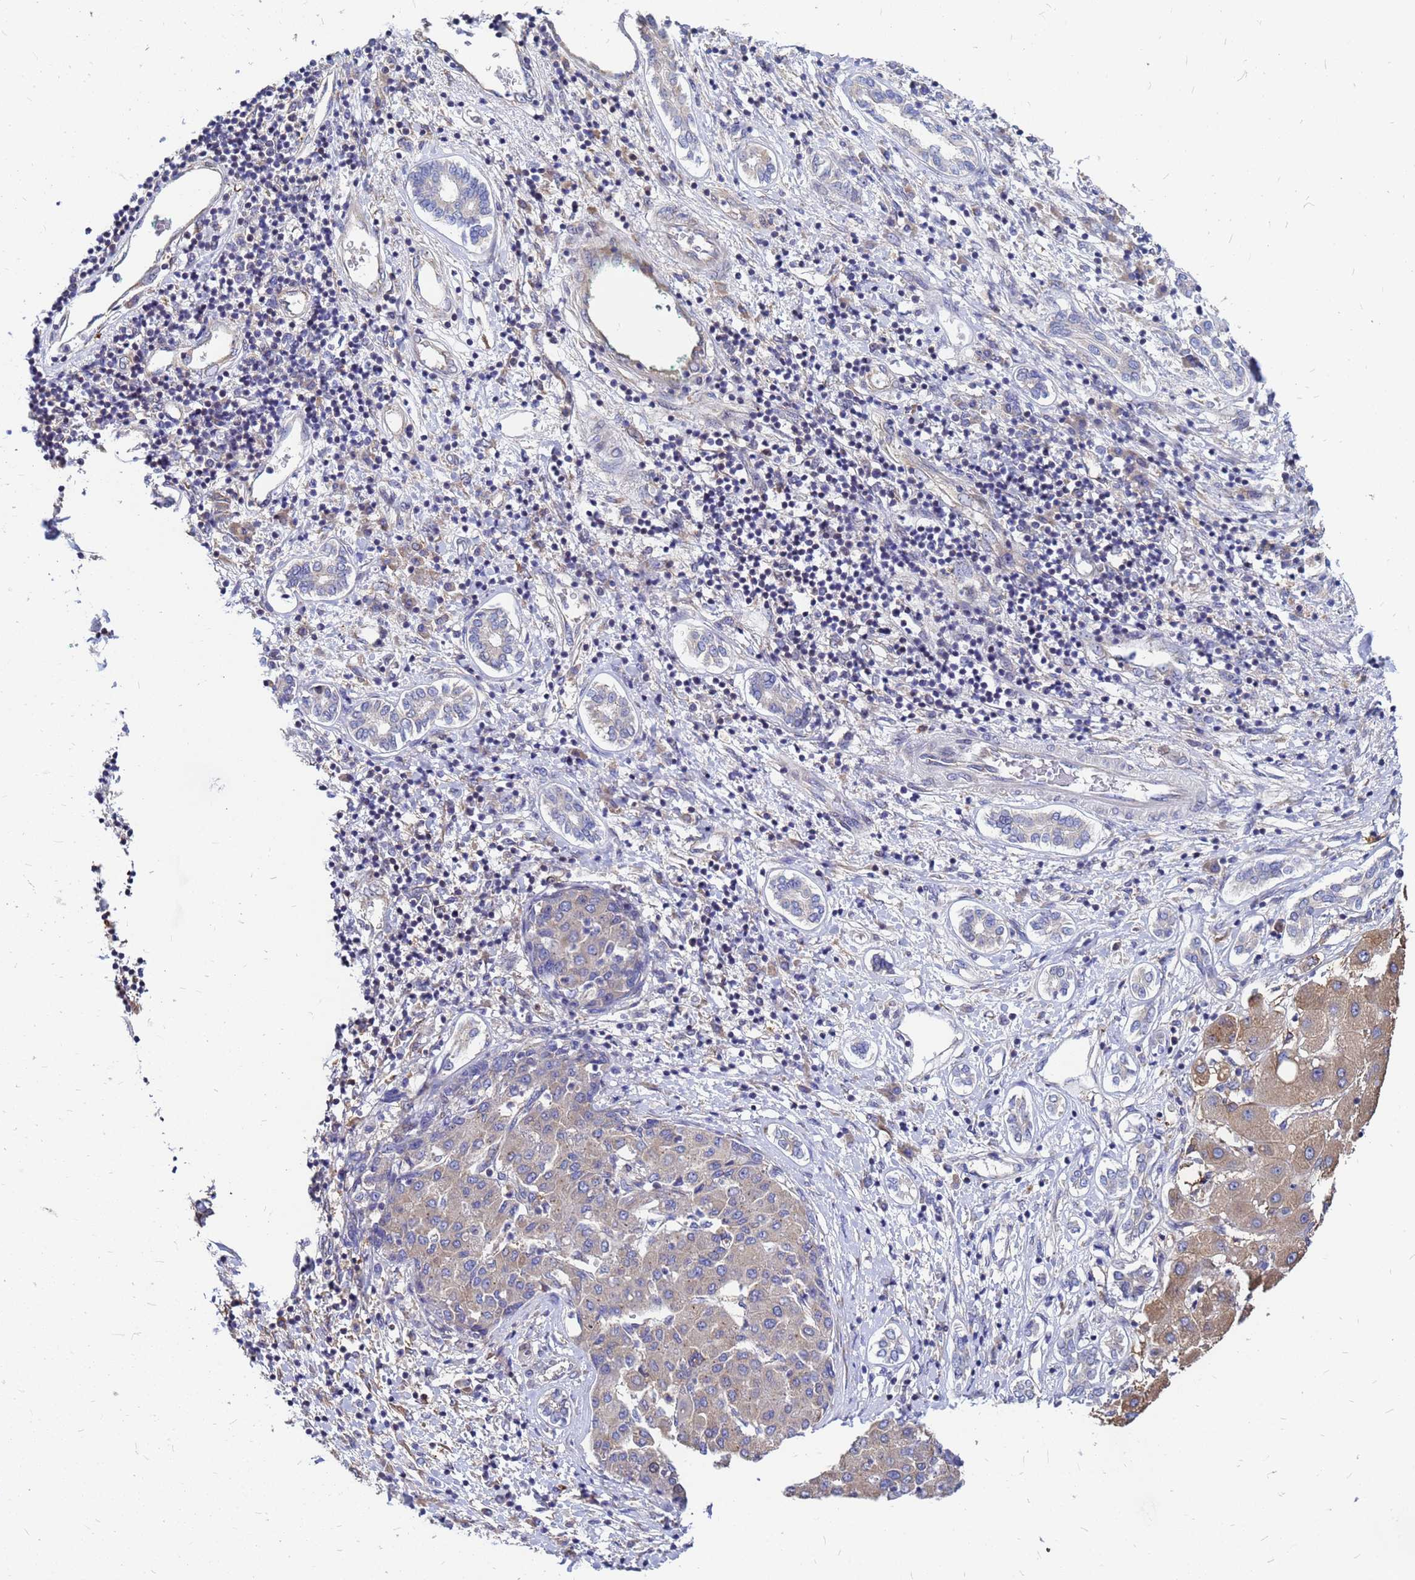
{"staining": {"intensity": "moderate", "quantity": ">75%", "location": "cytoplasmic/membranous"}, "tissue": "liver cancer", "cell_type": "Tumor cells", "image_type": "cancer", "snomed": [{"axis": "morphology", "description": "Carcinoma, Hepatocellular, NOS"}, {"axis": "topography", "description": "Liver"}], "caption": "Liver cancer (hepatocellular carcinoma) was stained to show a protein in brown. There is medium levels of moderate cytoplasmic/membranous staining in approximately >75% of tumor cells.", "gene": "MOB2", "patient": {"sex": "male", "age": 65}}